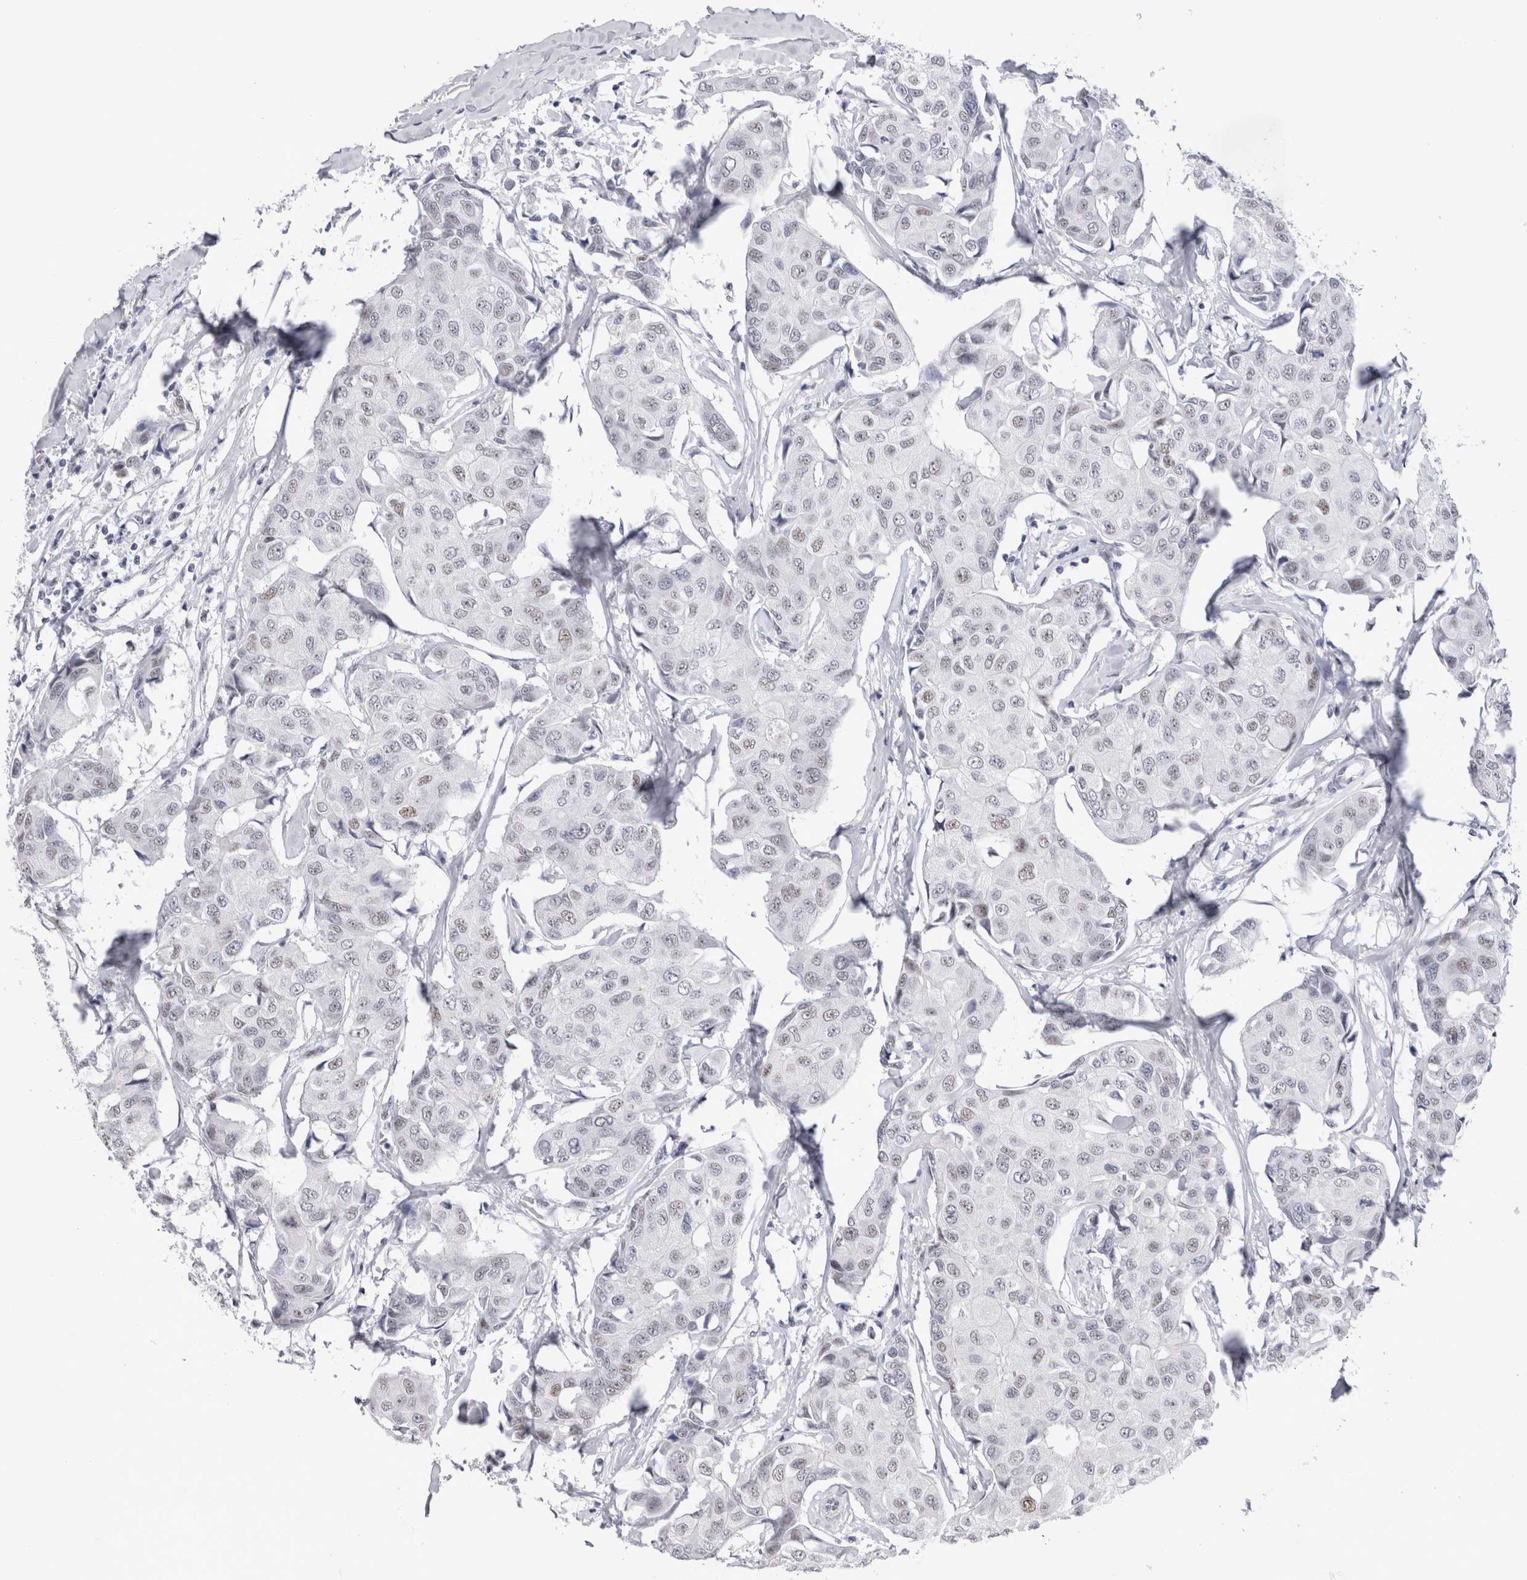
{"staining": {"intensity": "weak", "quantity": "<25%", "location": "nuclear"}, "tissue": "breast cancer", "cell_type": "Tumor cells", "image_type": "cancer", "snomed": [{"axis": "morphology", "description": "Duct carcinoma"}, {"axis": "topography", "description": "Breast"}], "caption": "This is a image of immunohistochemistry (IHC) staining of intraductal carcinoma (breast), which shows no positivity in tumor cells.", "gene": "RBM6", "patient": {"sex": "female", "age": 80}}